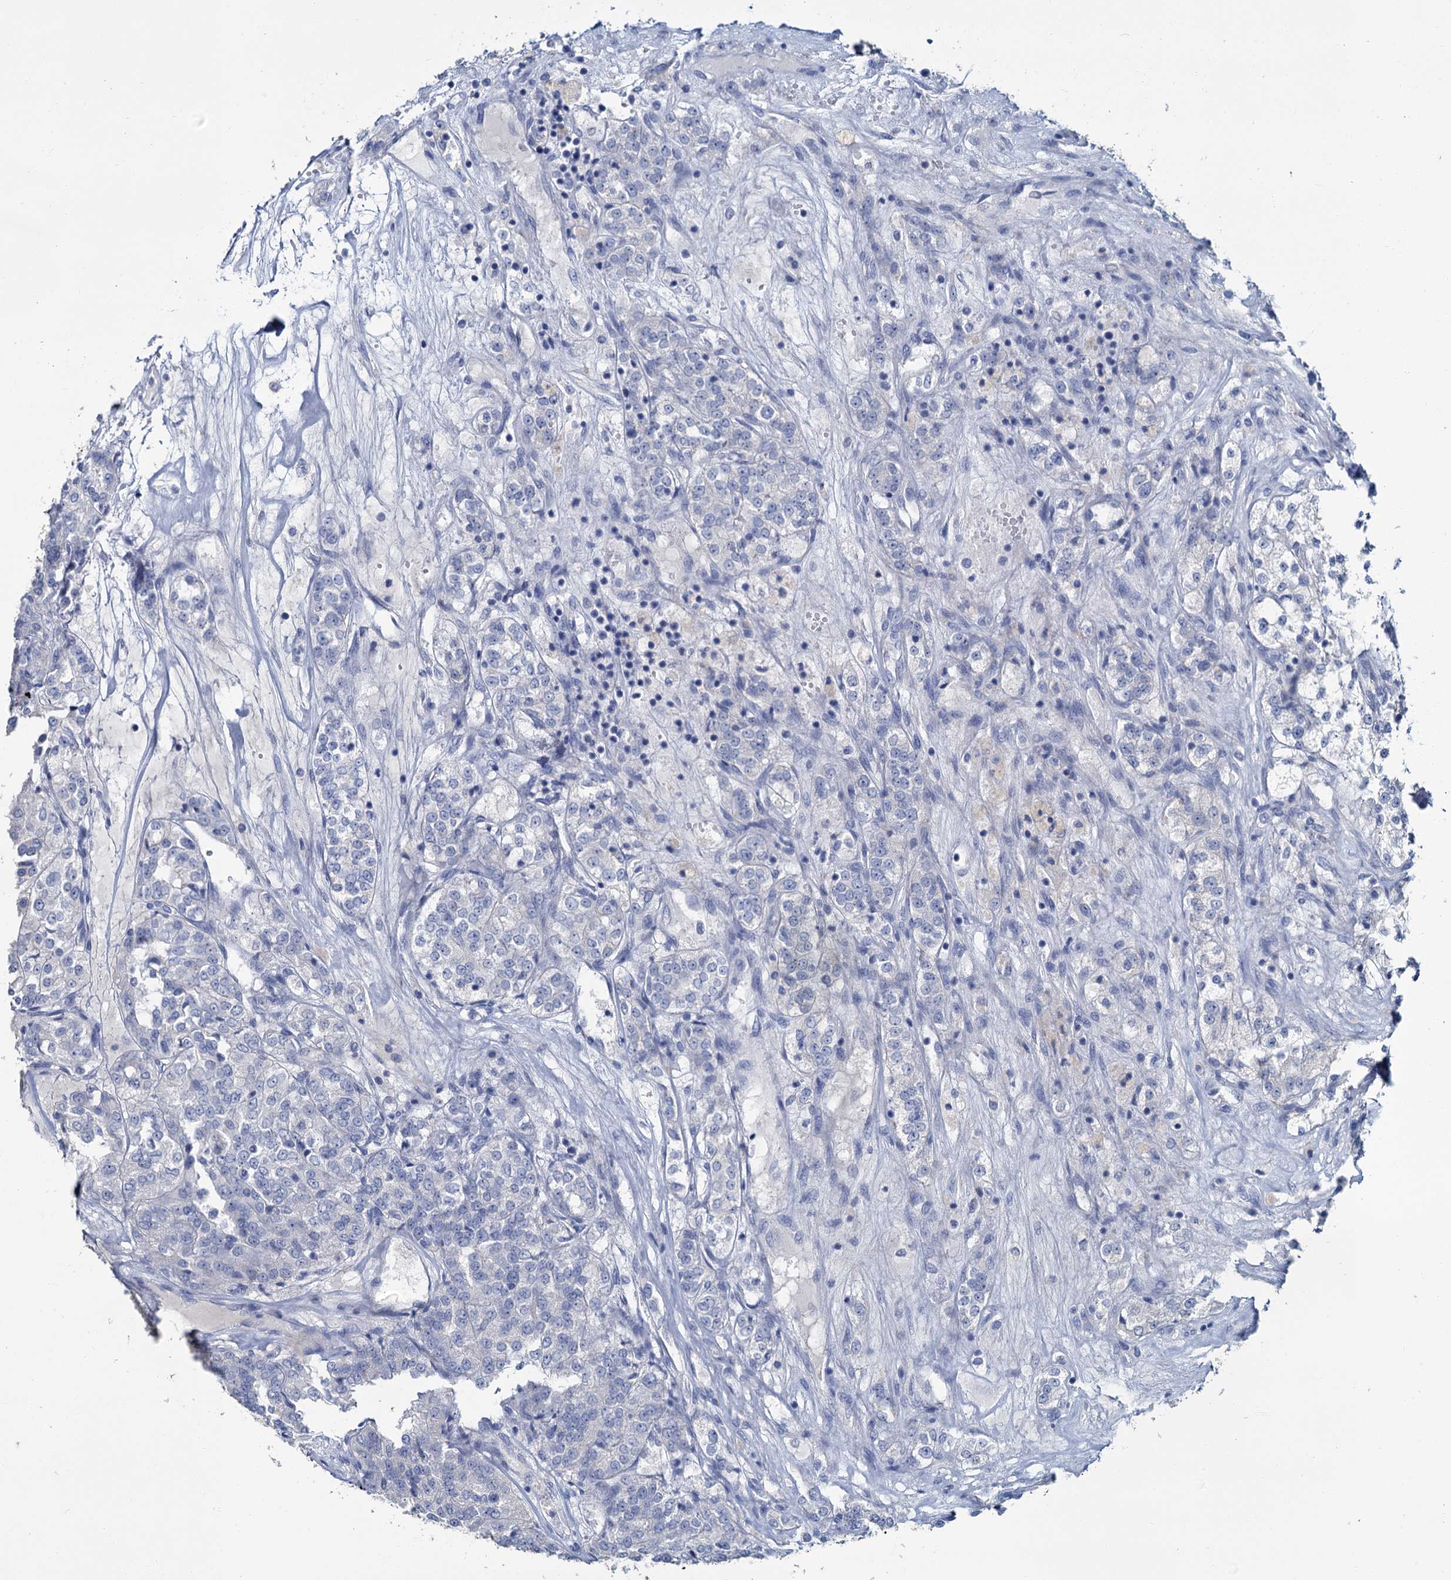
{"staining": {"intensity": "negative", "quantity": "none", "location": "none"}, "tissue": "renal cancer", "cell_type": "Tumor cells", "image_type": "cancer", "snomed": [{"axis": "morphology", "description": "Adenocarcinoma, NOS"}, {"axis": "topography", "description": "Kidney"}], "caption": "A histopathology image of human renal cancer (adenocarcinoma) is negative for staining in tumor cells. (DAB immunohistochemistry, high magnification).", "gene": "SNCB", "patient": {"sex": "female", "age": 63}}